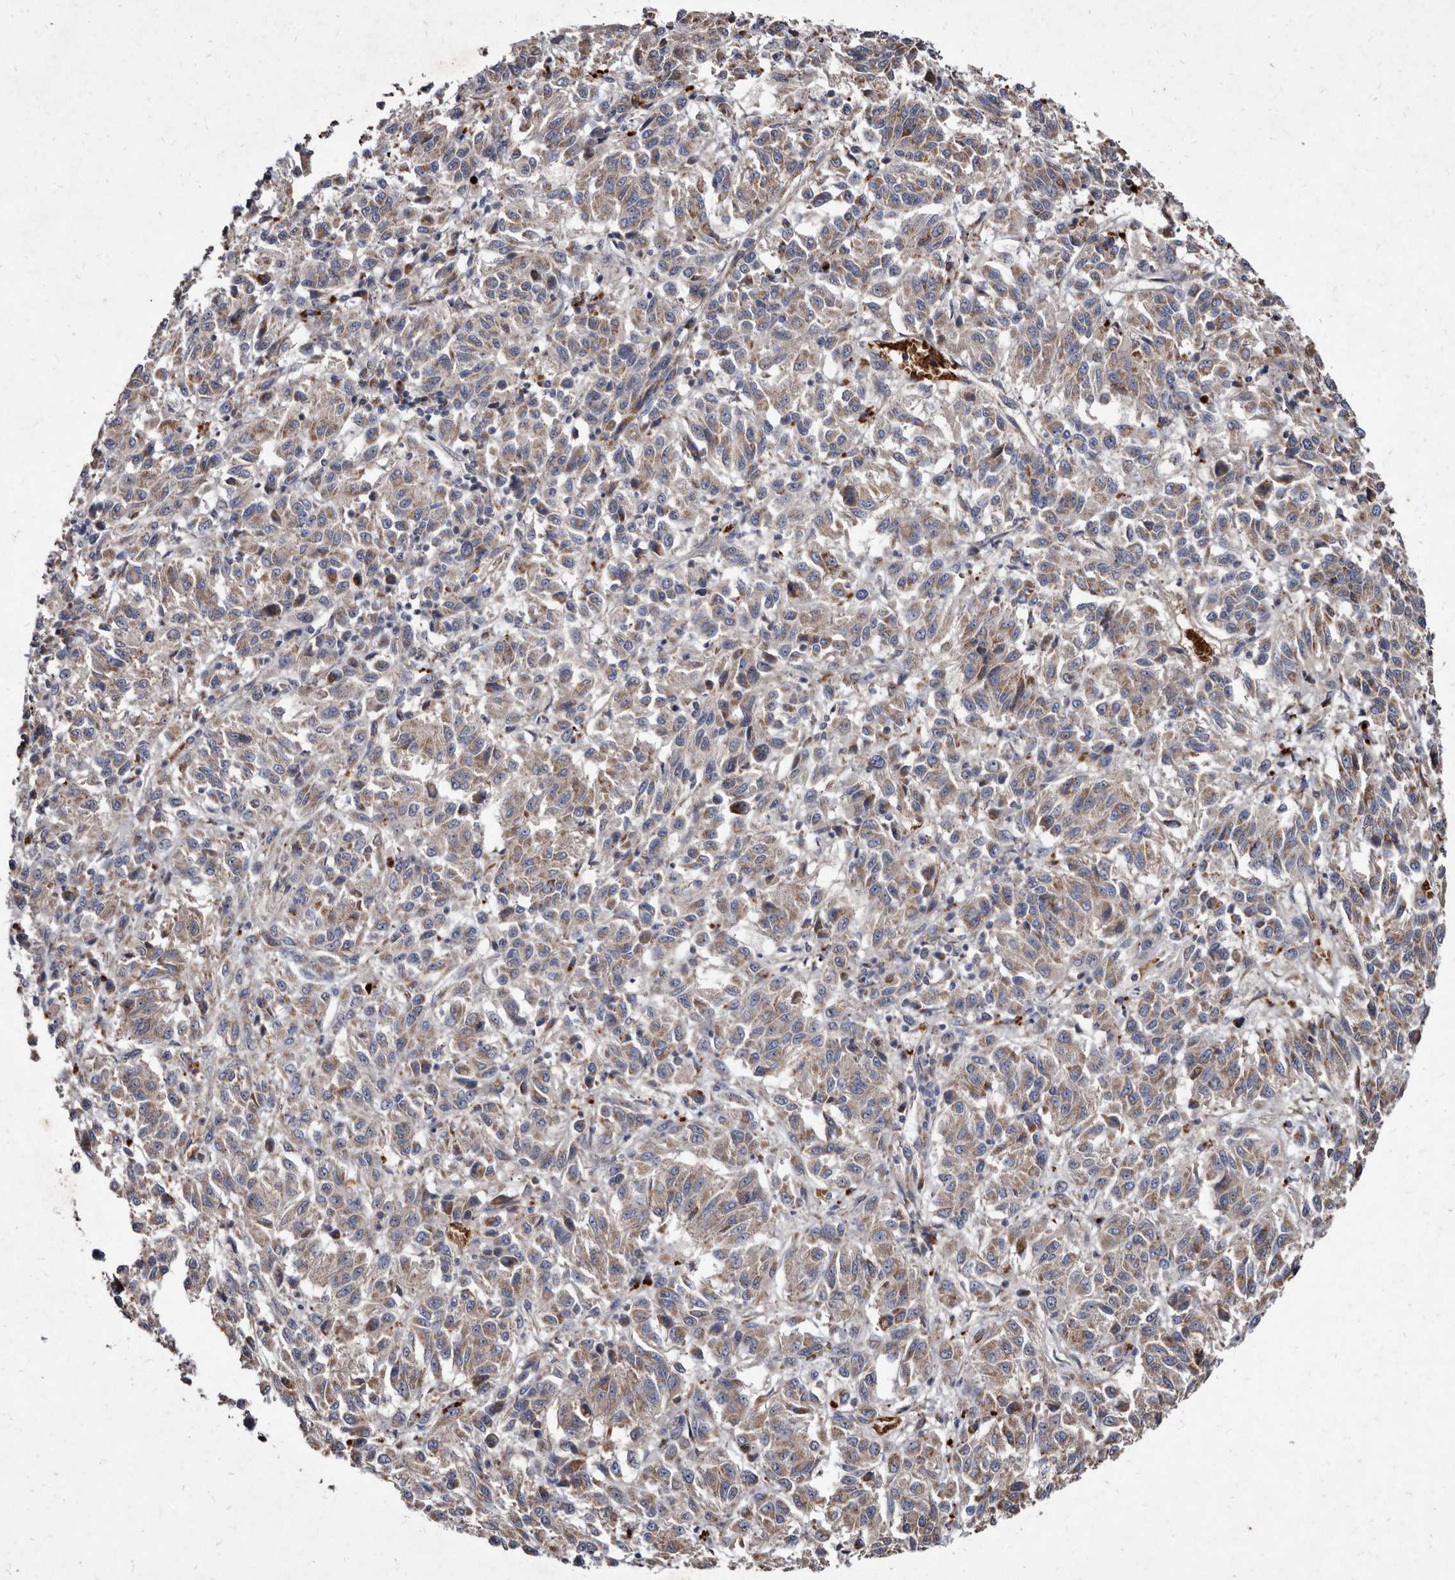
{"staining": {"intensity": "weak", "quantity": ">75%", "location": "cytoplasmic/membranous"}, "tissue": "melanoma", "cell_type": "Tumor cells", "image_type": "cancer", "snomed": [{"axis": "morphology", "description": "Malignant melanoma, Metastatic site"}, {"axis": "topography", "description": "Lung"}], "caption": "The photomicrograph reveals staining of melanoma, revealing weak cytoplasmic/membranous protein expression (brown color) within tumor cells. The staining was performed using DAB (3,3'-diaminobenzidine), with brown indicating positive protein expression. Nuclei are stained blue with hematoxylin.", "gene": "YPEL3", "patient": {"sex": "male", "age": 64}}